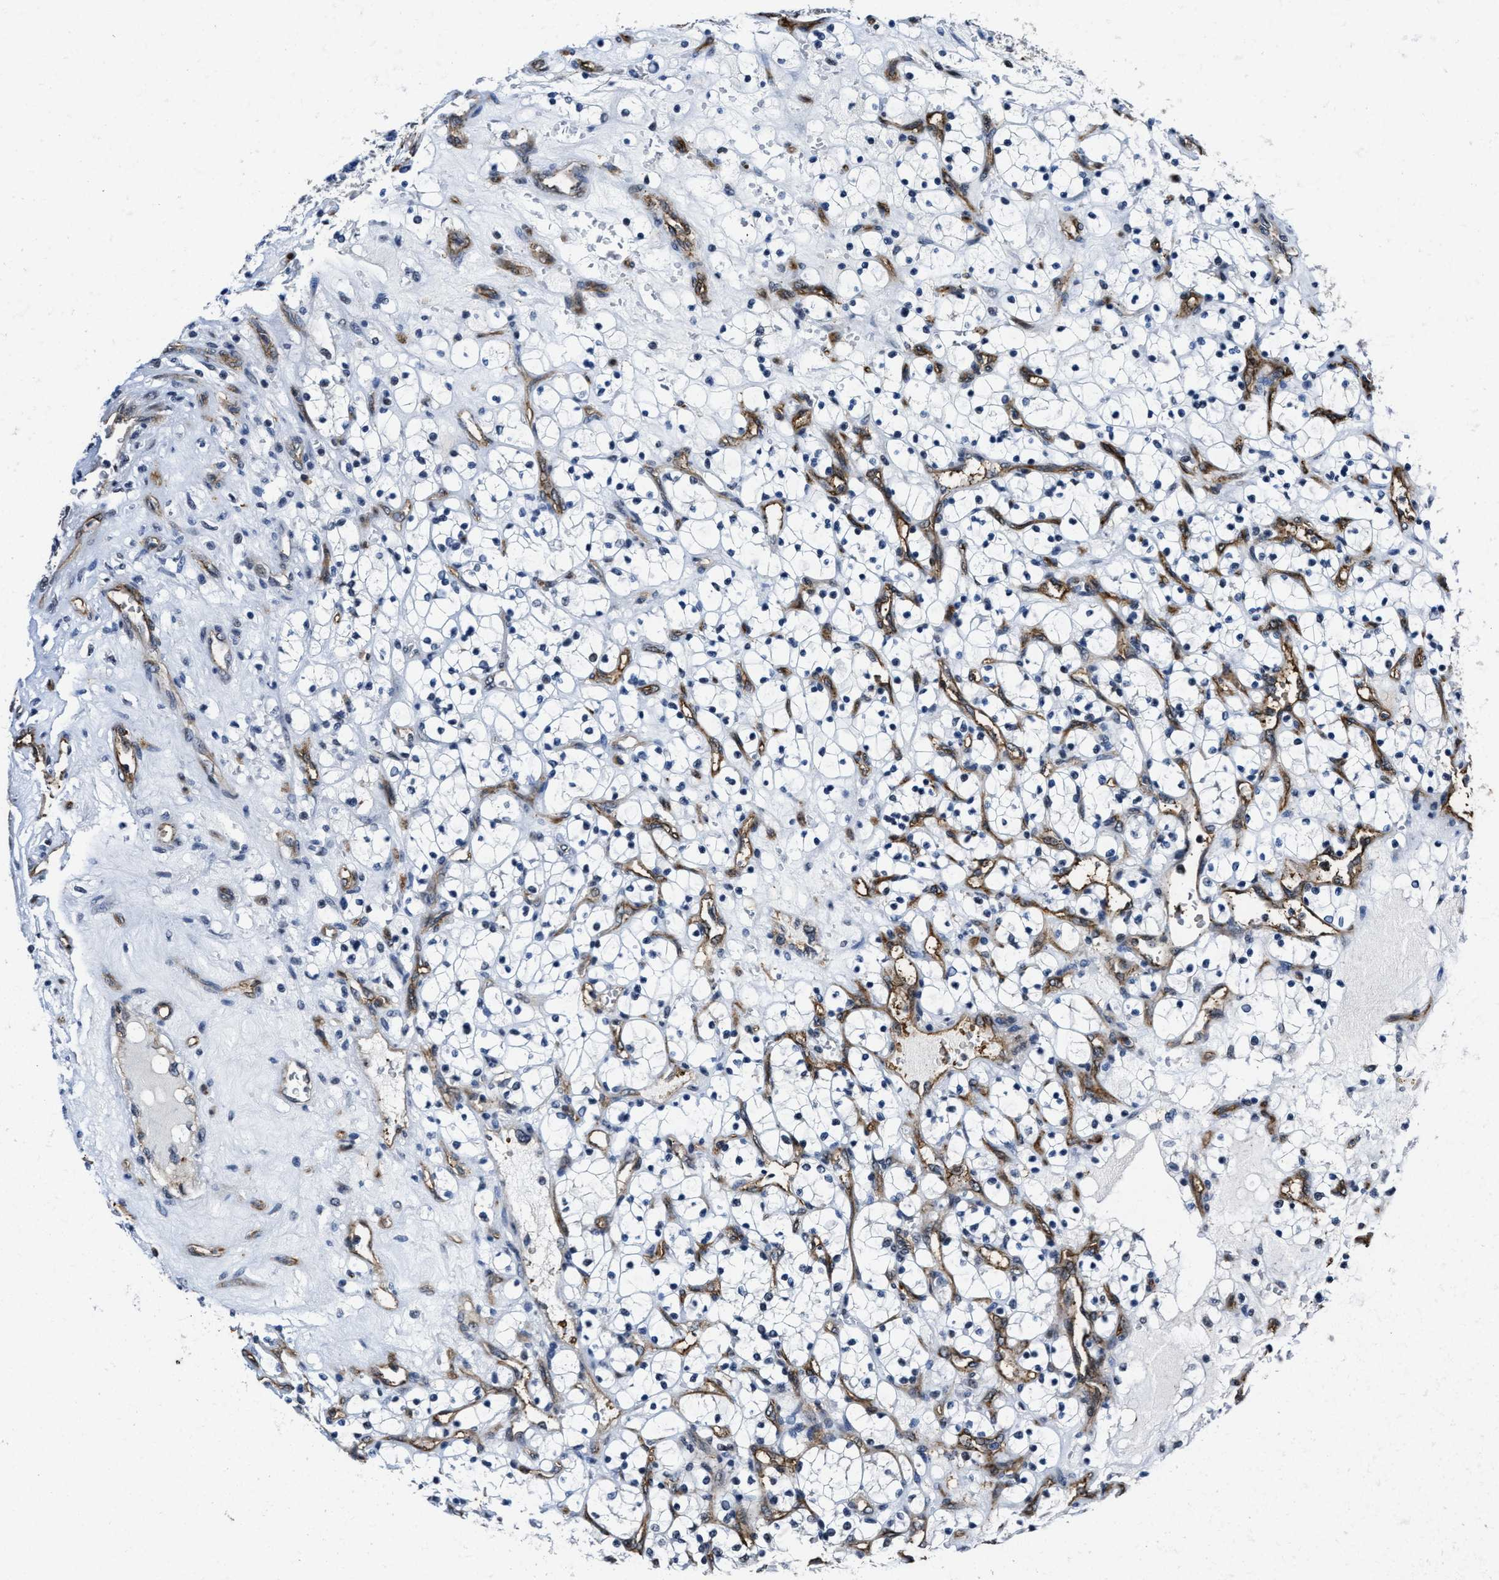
{"staining": {"intensity": "negative", "quantity": "none", "location": "none"}, "tissue": "renal cancer", "cell_type": "Tumor cells", "image_type": "cancer", "snomed": [{"axis": "morphology", "description": "Adenocarcinoma, NOS"}, {"axis": "topography", "description": "Kidney"}], "caption": "The image reveals no staining of tumor cells in renal cancer (adenocarcinoma). (IHC, brightfield microscopy, high magnification).", "gene": "MARCKSL1", "patient": {"sex": "female", "age": 69}}